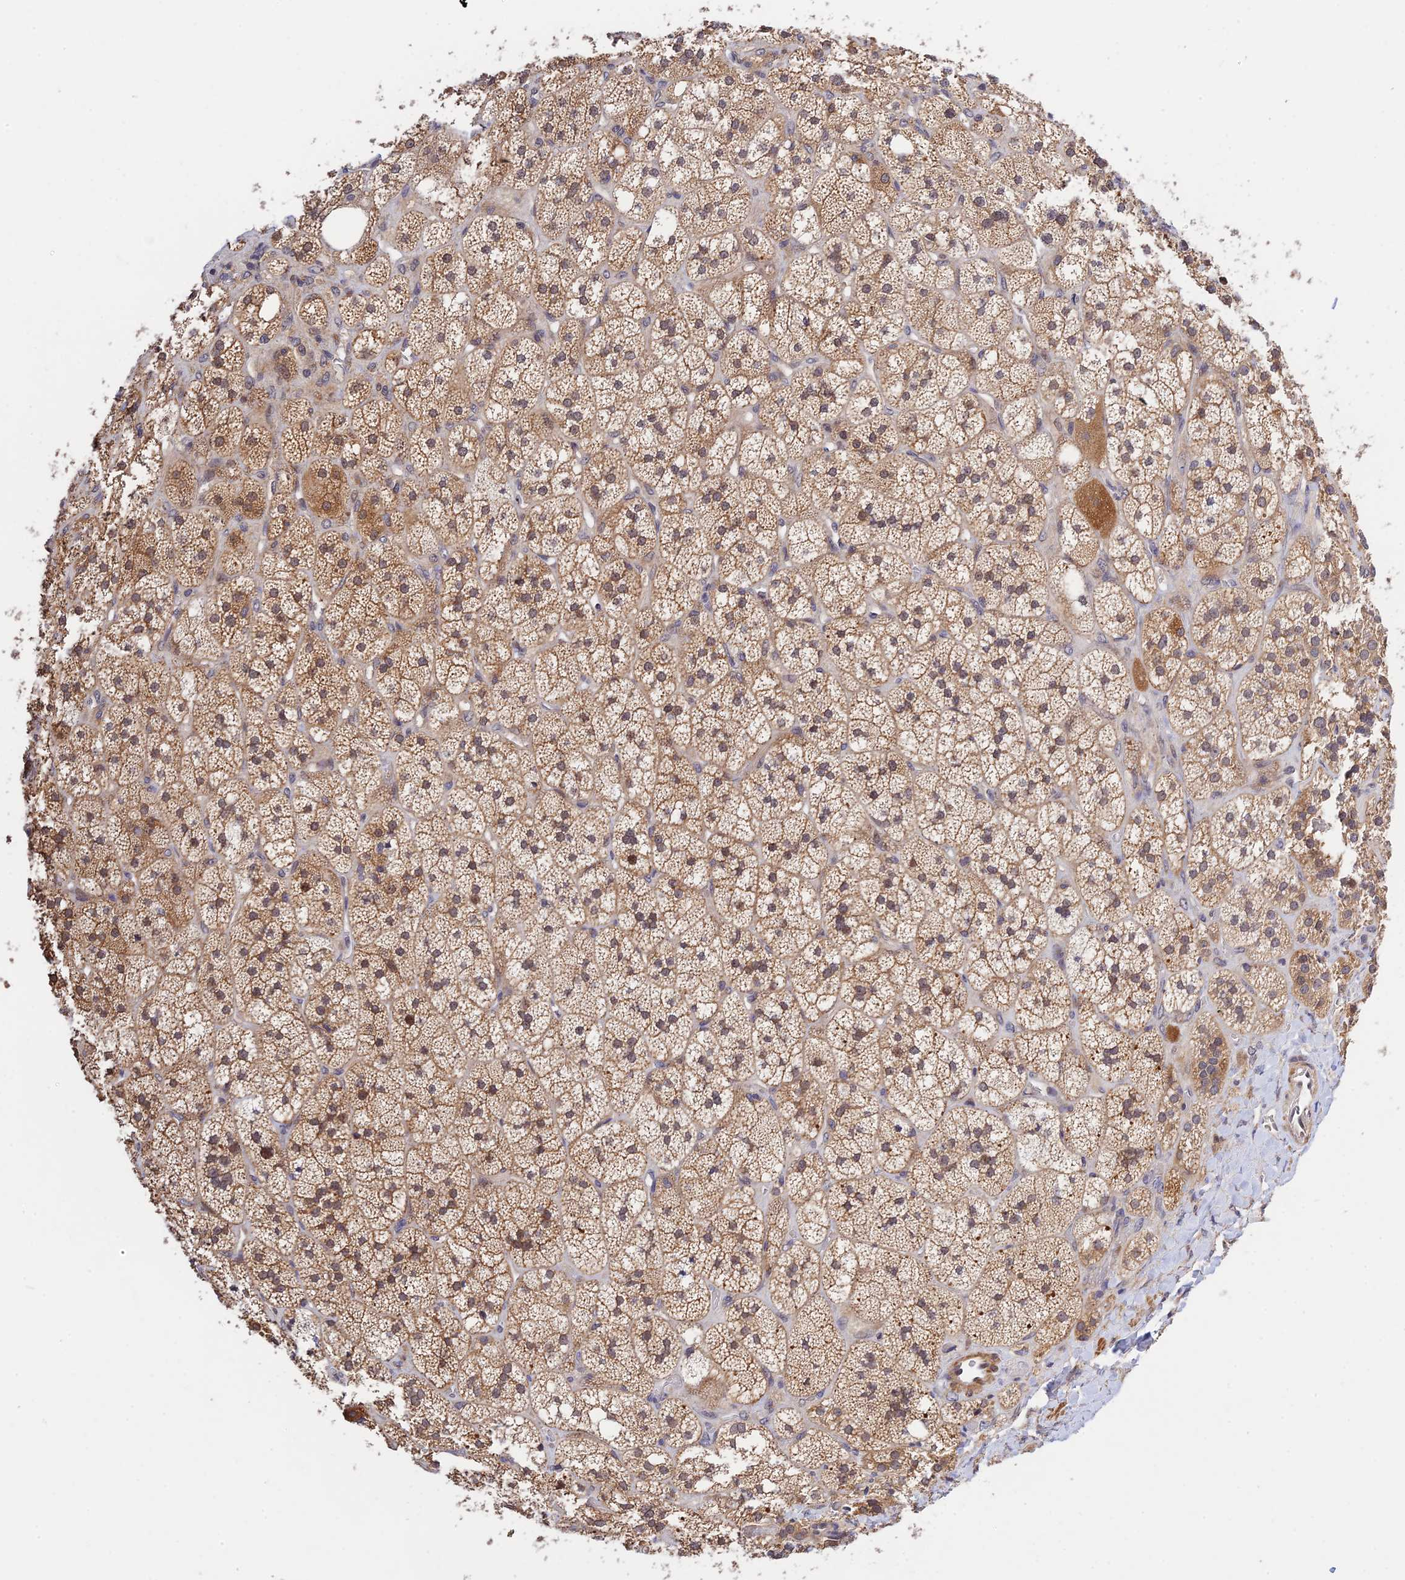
{"staining": {"intensity": "moderate", "quantity": ">75%", "location": "cytoplasmic/membranous,nuclear"}, "tissue": "adrenal gland", "cell_type": "Glandular cells", "image_type": "normal", "snomed": [{"axis": "morphology", "description": "Normal tissue, NOS"}, {"axis": "topography", "description": "Adrenal gland"}], "caption": "Glandular cells show medium levels of moderate cytoplasmic/membranous,nuclear staining in about >75% of cells in normal human adrenal gland. (Stains: DAB in brown, nuclei in blue, Microscopy: brightfield microscopy at high magnification).", "gene": "CWH43", "patient": {"sex": "male", "age": 61}}